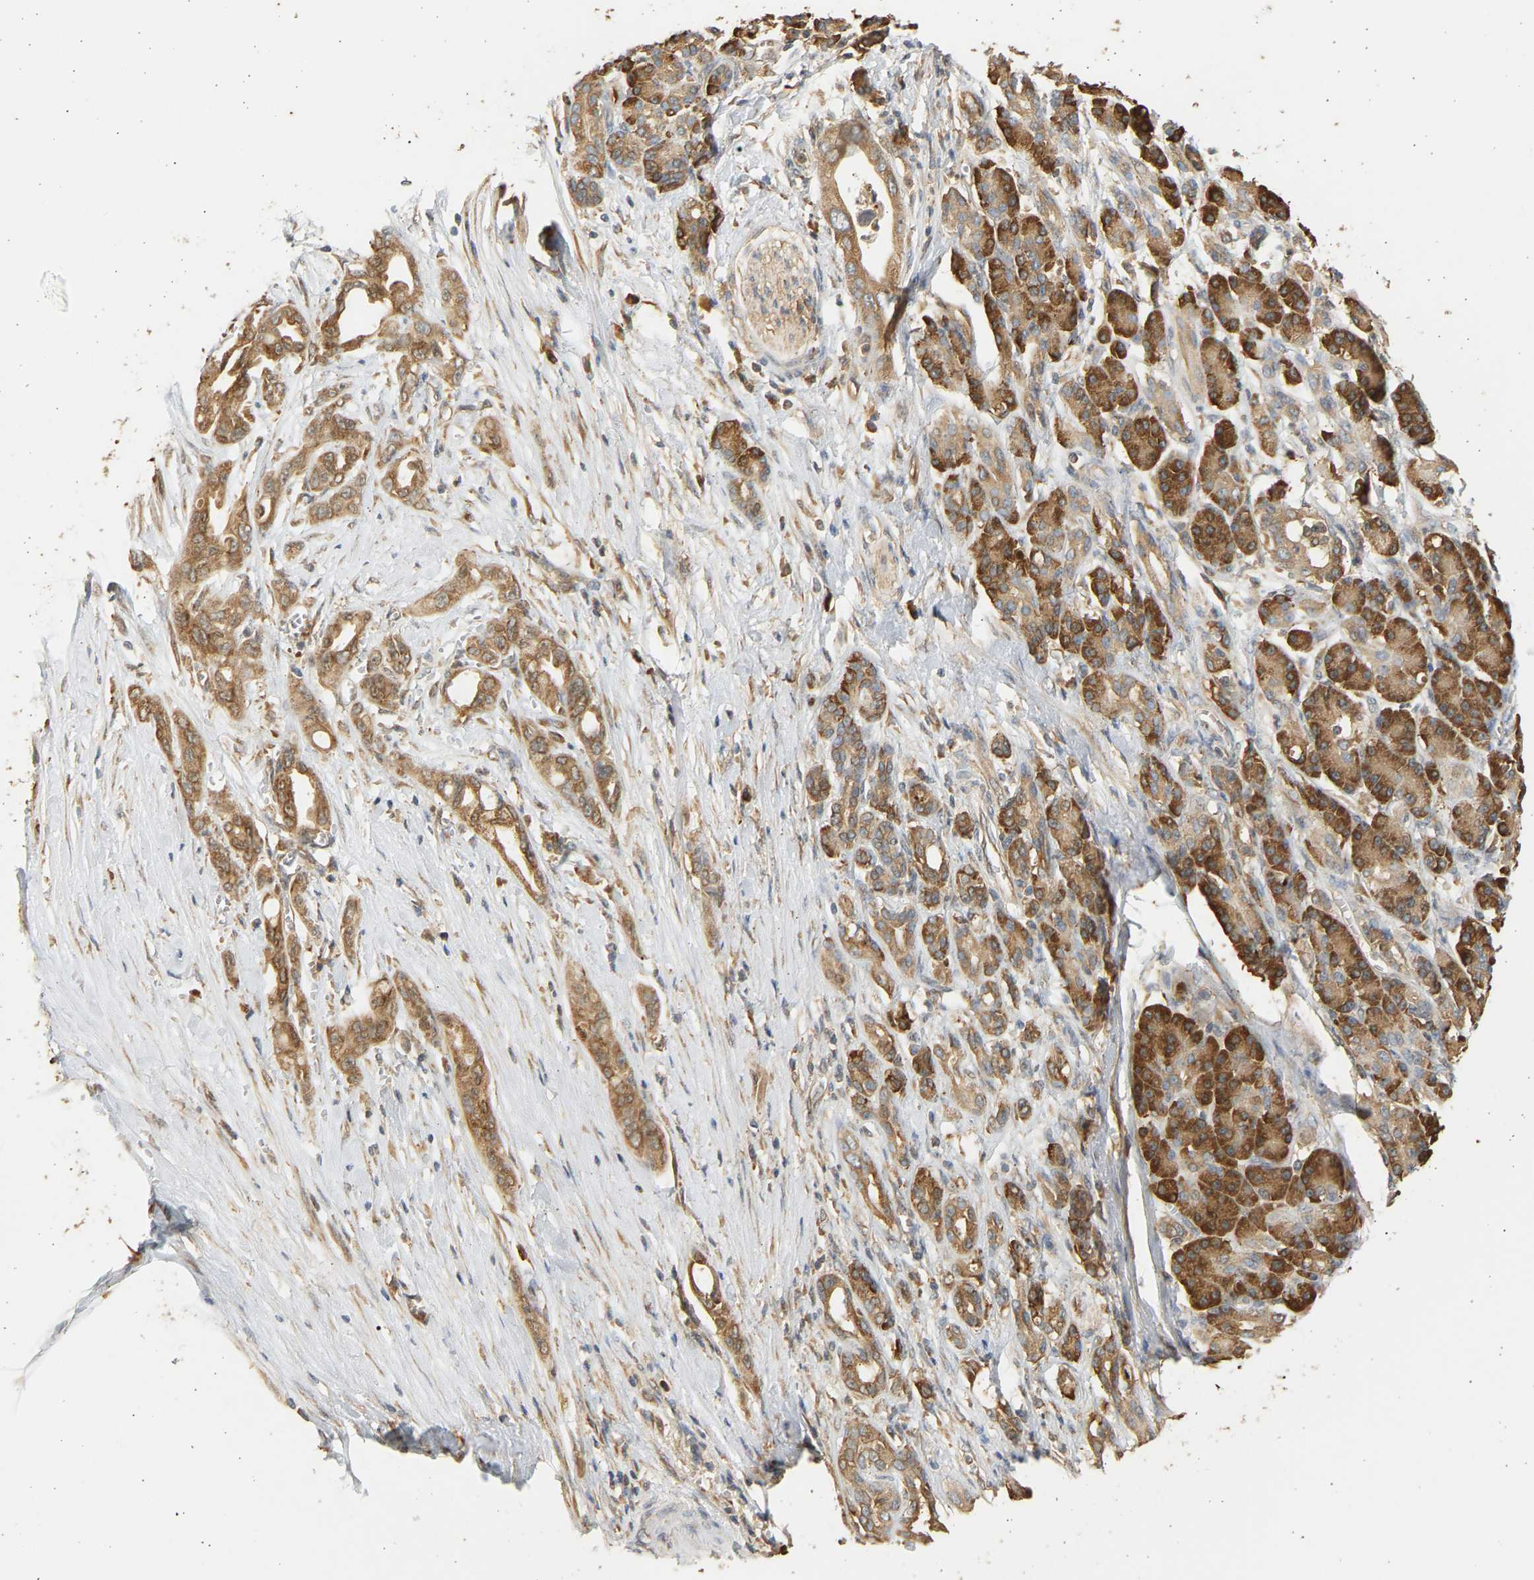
{"staining": {"intensity": "moderate", "quantity": ">75%", "location": "cytoplasmic/membranous"}, "tissue": "pancreatic cancer", "cell_type": "Tumor cells", "image_type": "cancer", "snomed": [{"axis": "morphology", "description": "Adenocarcinoma, NOS"}, {"axis": "topography", "description": "Pancreas"}], "caption": "IHC staining of pancreatic cancer (adenocarcinoma), which reveals medium levels of moderate cytoplasmic/membranous staining in approximately >75% of tumor cells indicating moderate cytoplasmic/membranous protein staining. The staining was performed using DAB (brown) for protein detection and nuclei were counterstained in hematoxylin (blue).", "gene": "B4GALT6", "patient": {"sex": "male", "age": 59}}